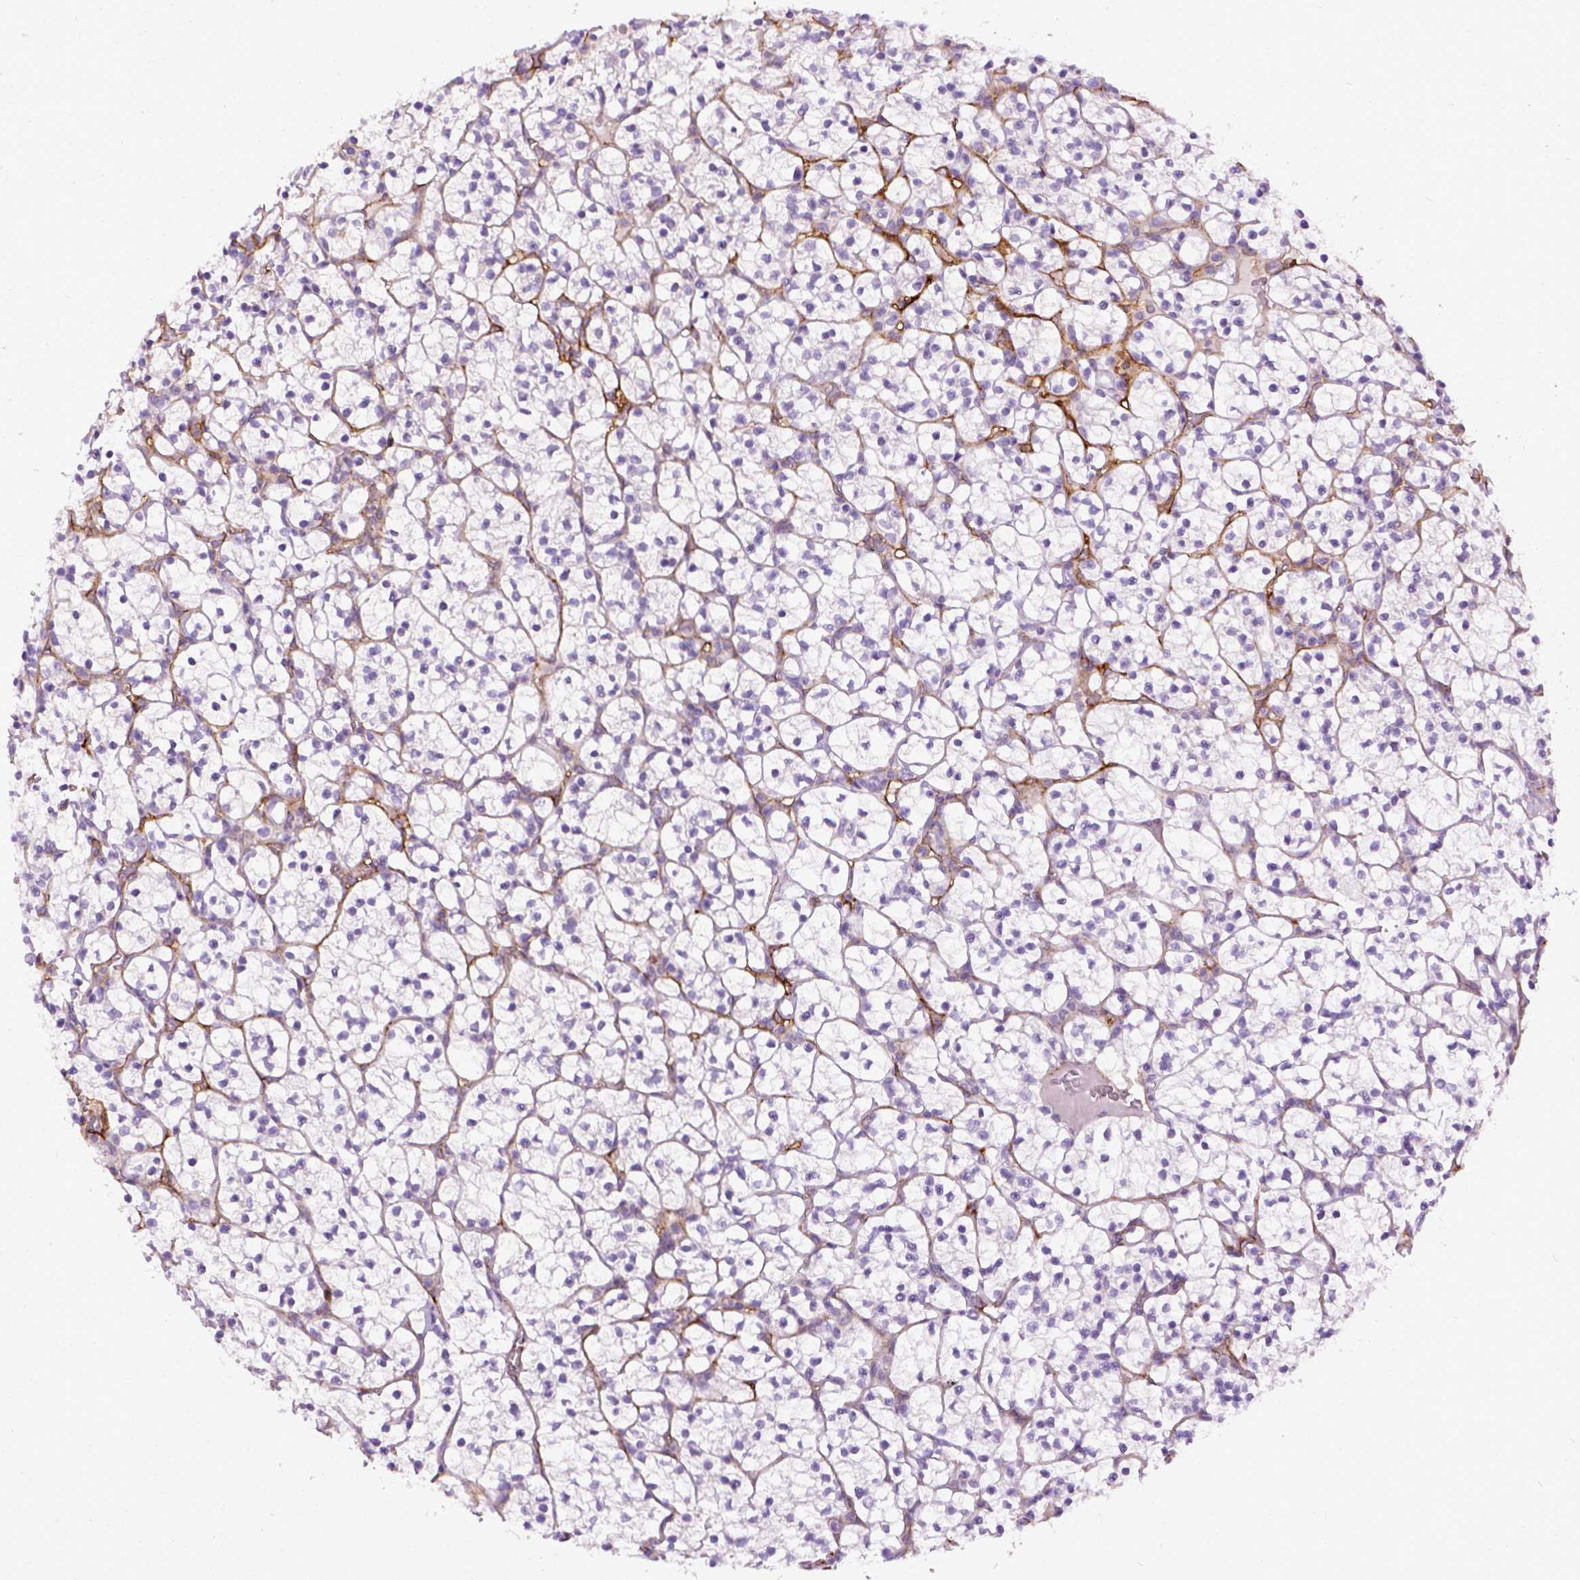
{"staining": {"intensity": "negative", "quantity": "none", "location": "none"}, "tissue": "renal cancer", "cell_type": "Tumor cells", "image_type": "cancer", "snomed": [{"axis": "morphology", "description": "Adenocarcinoma, NOS"}, {"axis": "topography", "description": "Kidney"}], "caption": "This is a micrograph of immunohistochemistry staining of adenocarcinoma (renal), which shows no staining in tumor cells. (Brightfield microscopy of DAB (3,3'-diaminobenzidine) IHC at high magnification).", "gene": "ENG", "patient": {"sex": "female", "age": 89}}